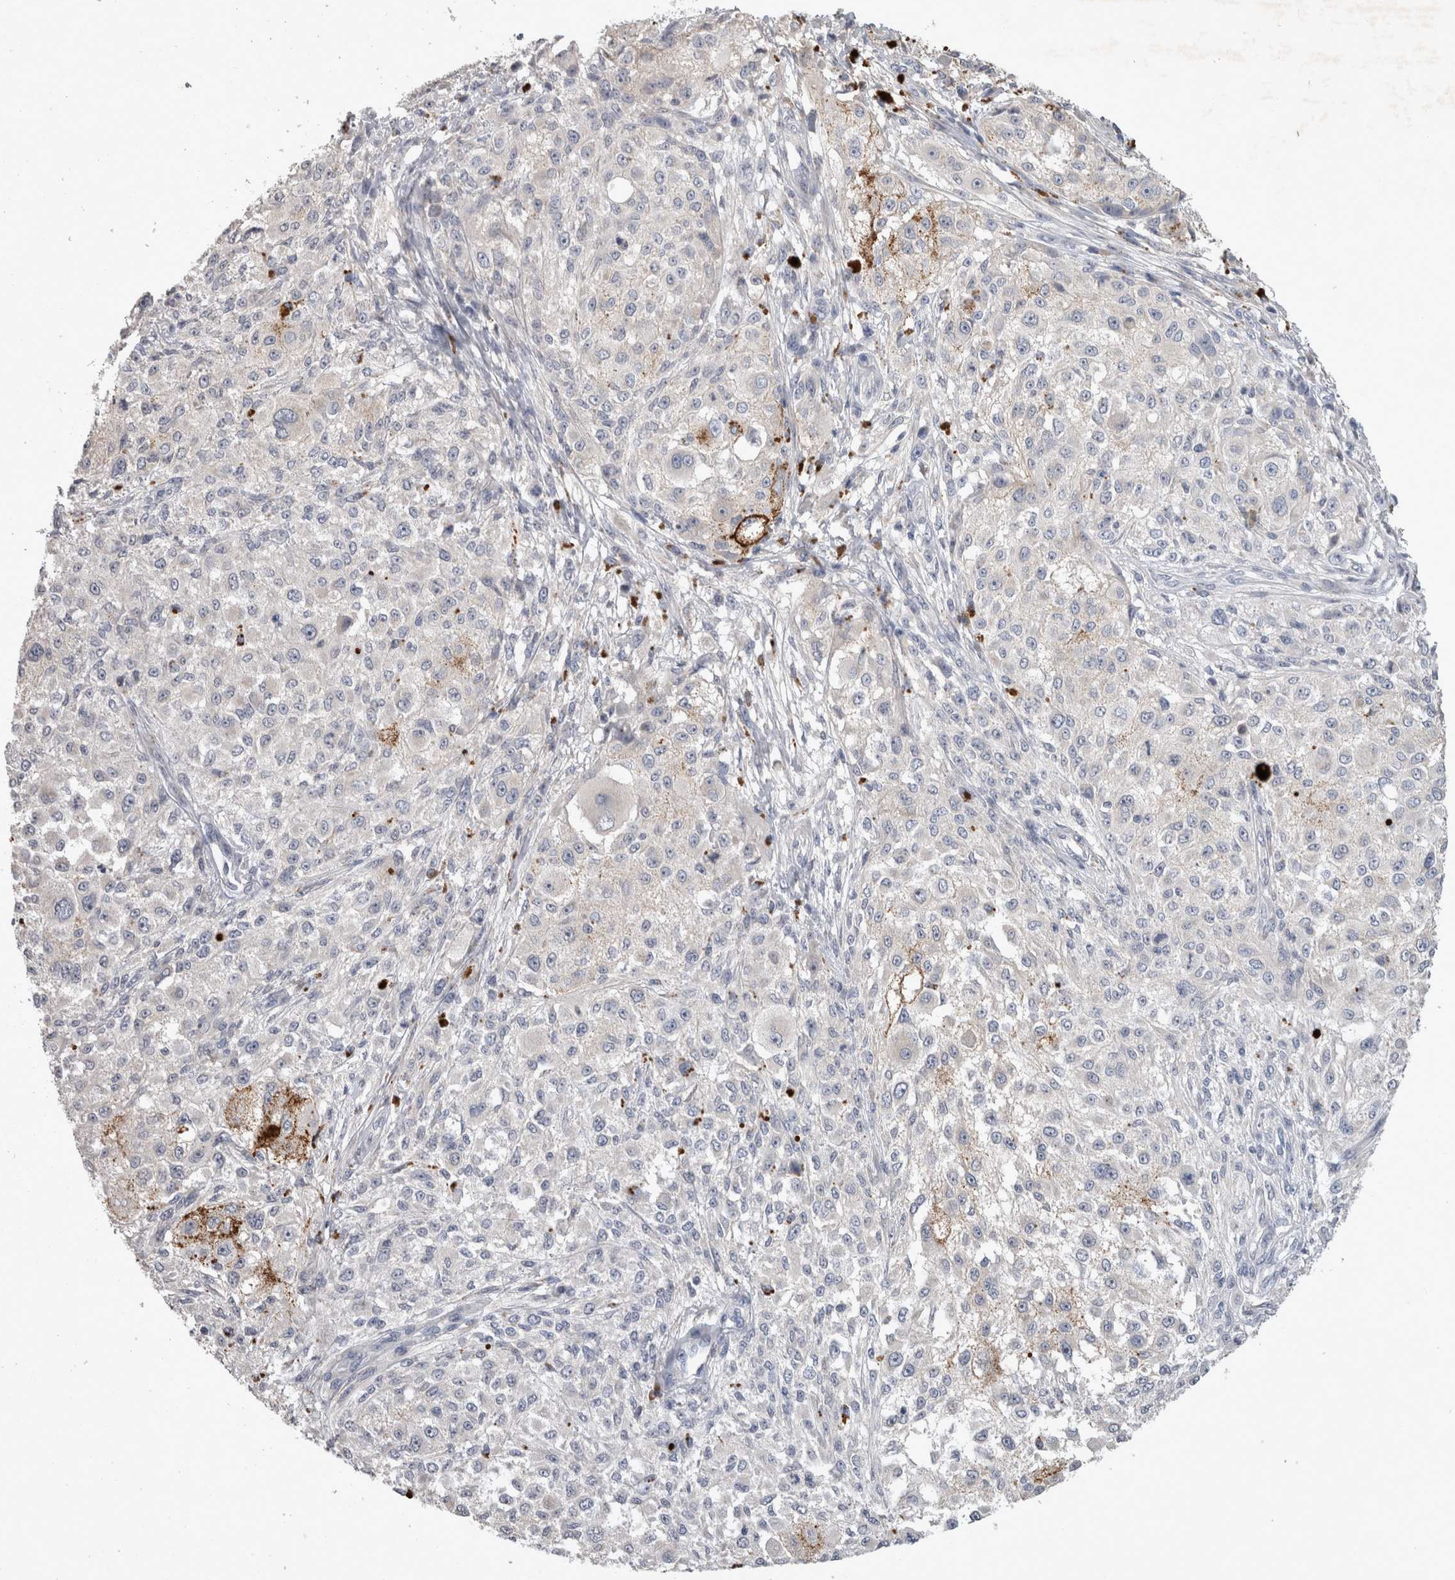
{"staining": {"intensity": "negative", "quantity": "none", "location": "none"}, "tissue": "melanoma", "cell_type": "Tumor cells", "image_type": "cancer", "snomed": [{"axis": "morphology", "description": "Necrosis, NOS"}, {"axis": "morphology", "description": "Malignant melanoma, NOS"}, {"axis": "topography", "description": "Skin"}], "caption": "Tumor cells show no significant positivity in malignant melanoma.", "gene": "SLC22A11", "patient": {"sex": "female", "age": 87}}